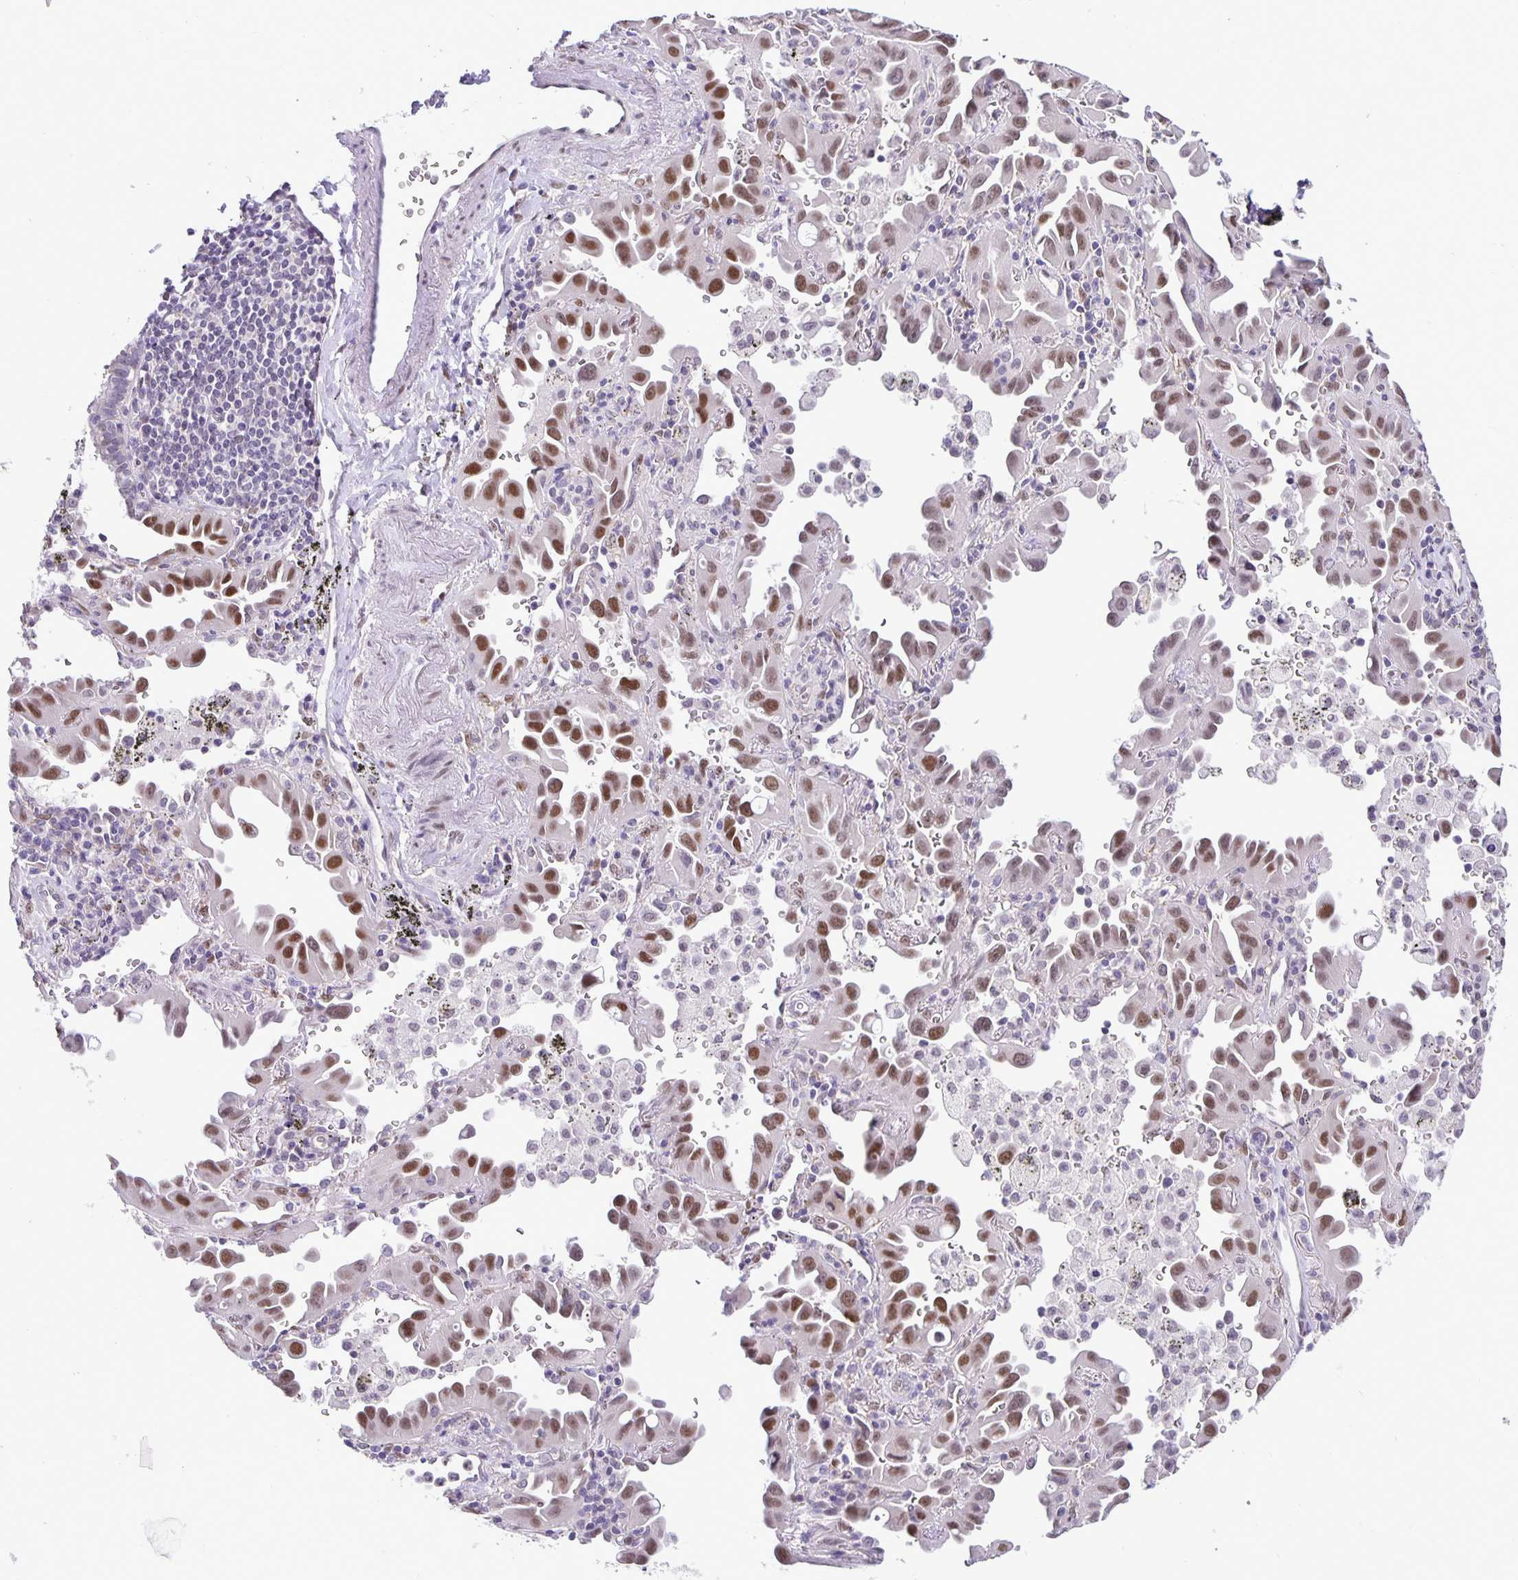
{"staining": {"intensity": "moderate", "quantity": ">75%", "location": "nuclear"}, "tissue": "lung cancer", "cell_type": "Tumor cells", "image_type": "cancer", "snomed": [{"axis": "morphology", "description": "Adenocarcinoma, NOS"}, {"axis": "topography", "description": "Lung"}], "caption": "A brown stain shows moderate nuclear positivity of a protein in human adenocarcinoma (lung) tumor cells. The staining is performed using DAB (3,3'-diaminobenzidine) brown chromogen to label protein expression. The nuclei are counter-stained blue using hematoxylin.", "gene": "FOSL2", "patient": {"sex": "male", "age": 68}}